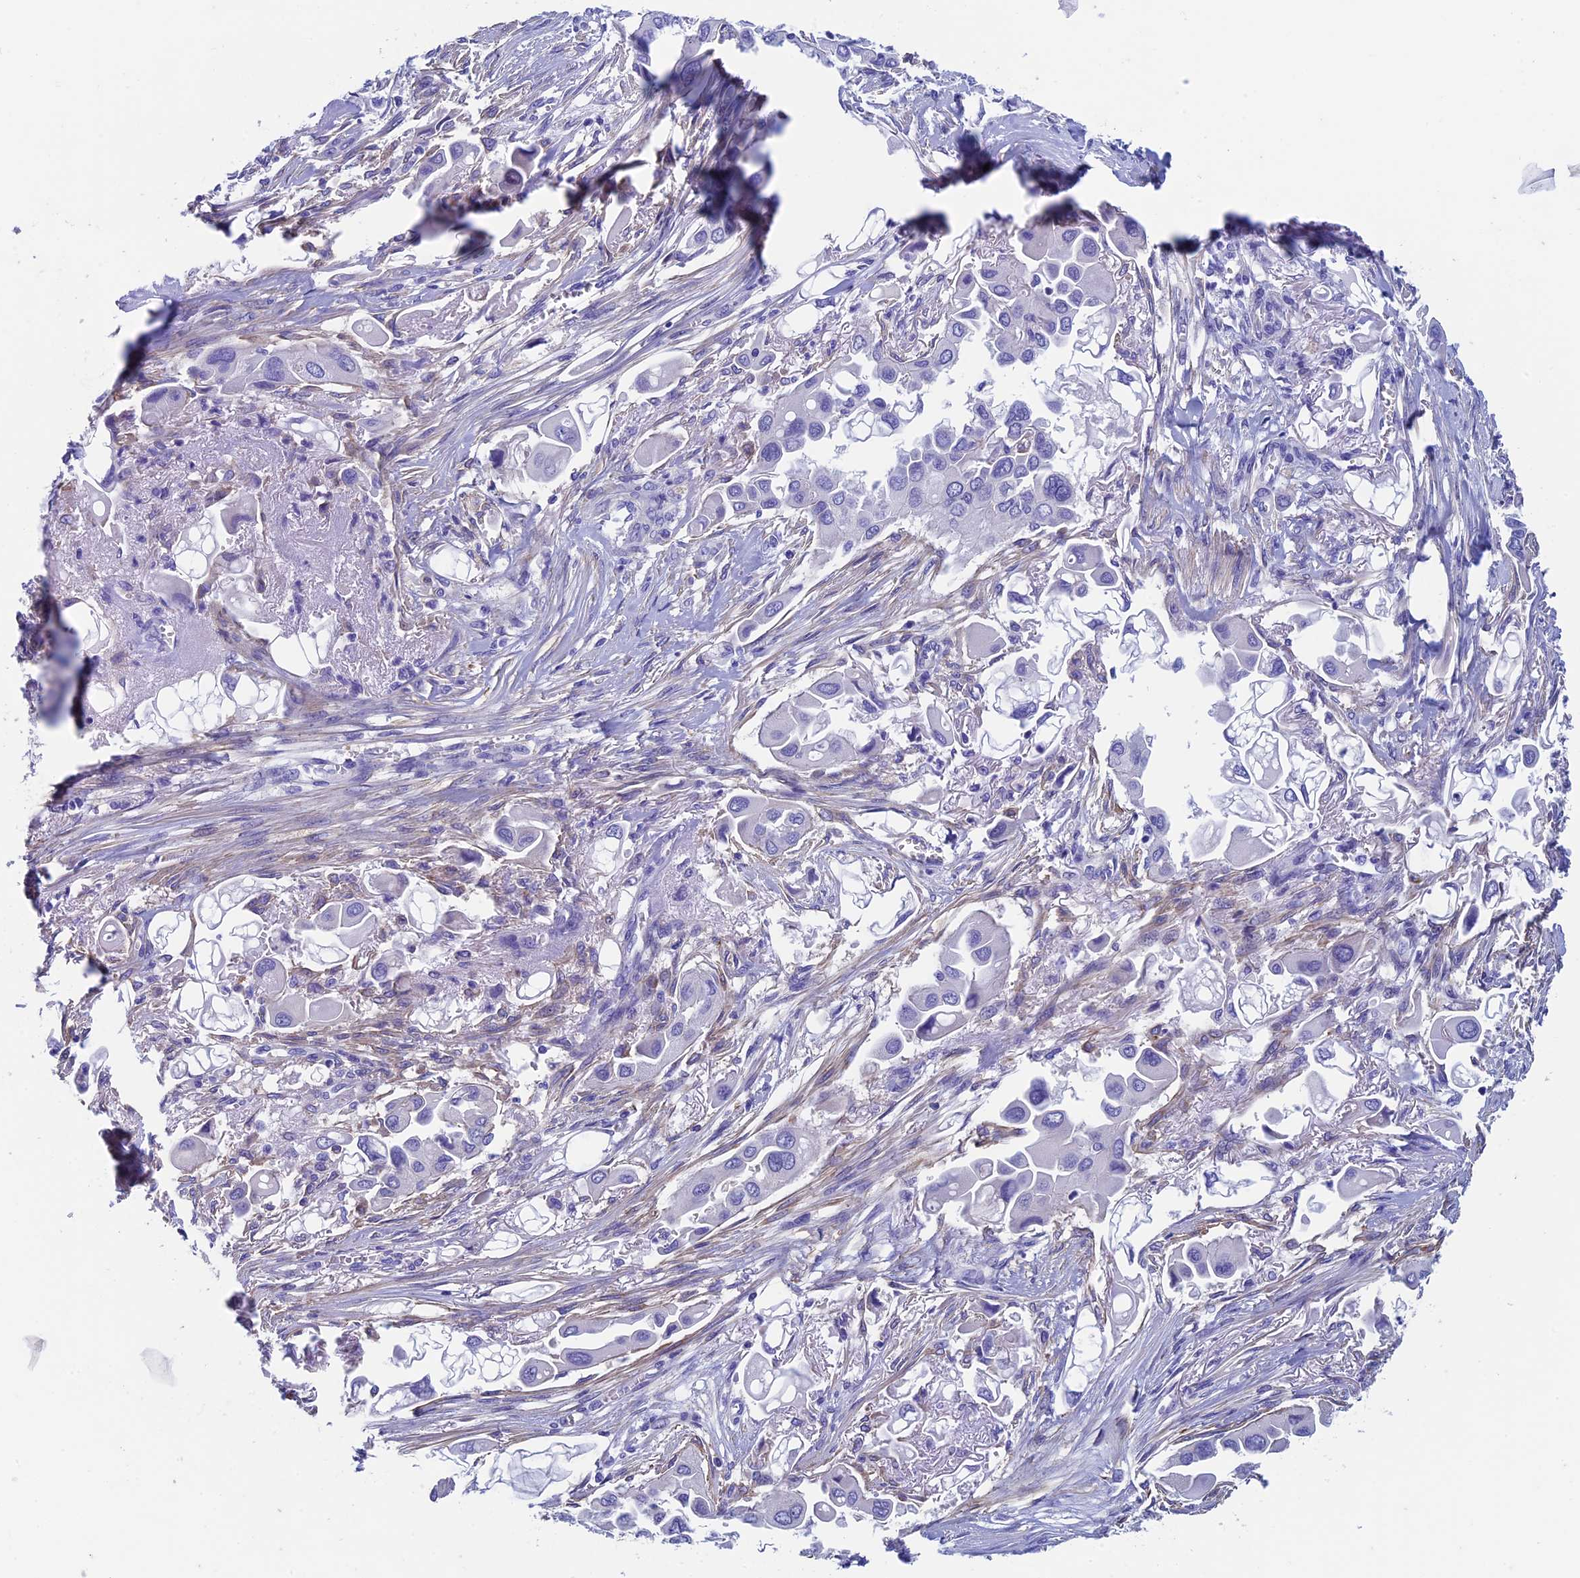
{"staining": {"intensity": "negative", "quantity": "none", "location": "none"}, "tissue": "lung cancer", "cell_type": "Tumor cells", "image_type": "cancer", "snomed": [{"axis": "morphology", "description": "Adenocarcinoma, NOS"}, {"axis": "topography", "description": "Lung"}], "caption": "Image shows no significant protein positivity in tumor cells of lung cancer.", "gene": "ADH7", "patient": {"sex": "female", "age": 76}}